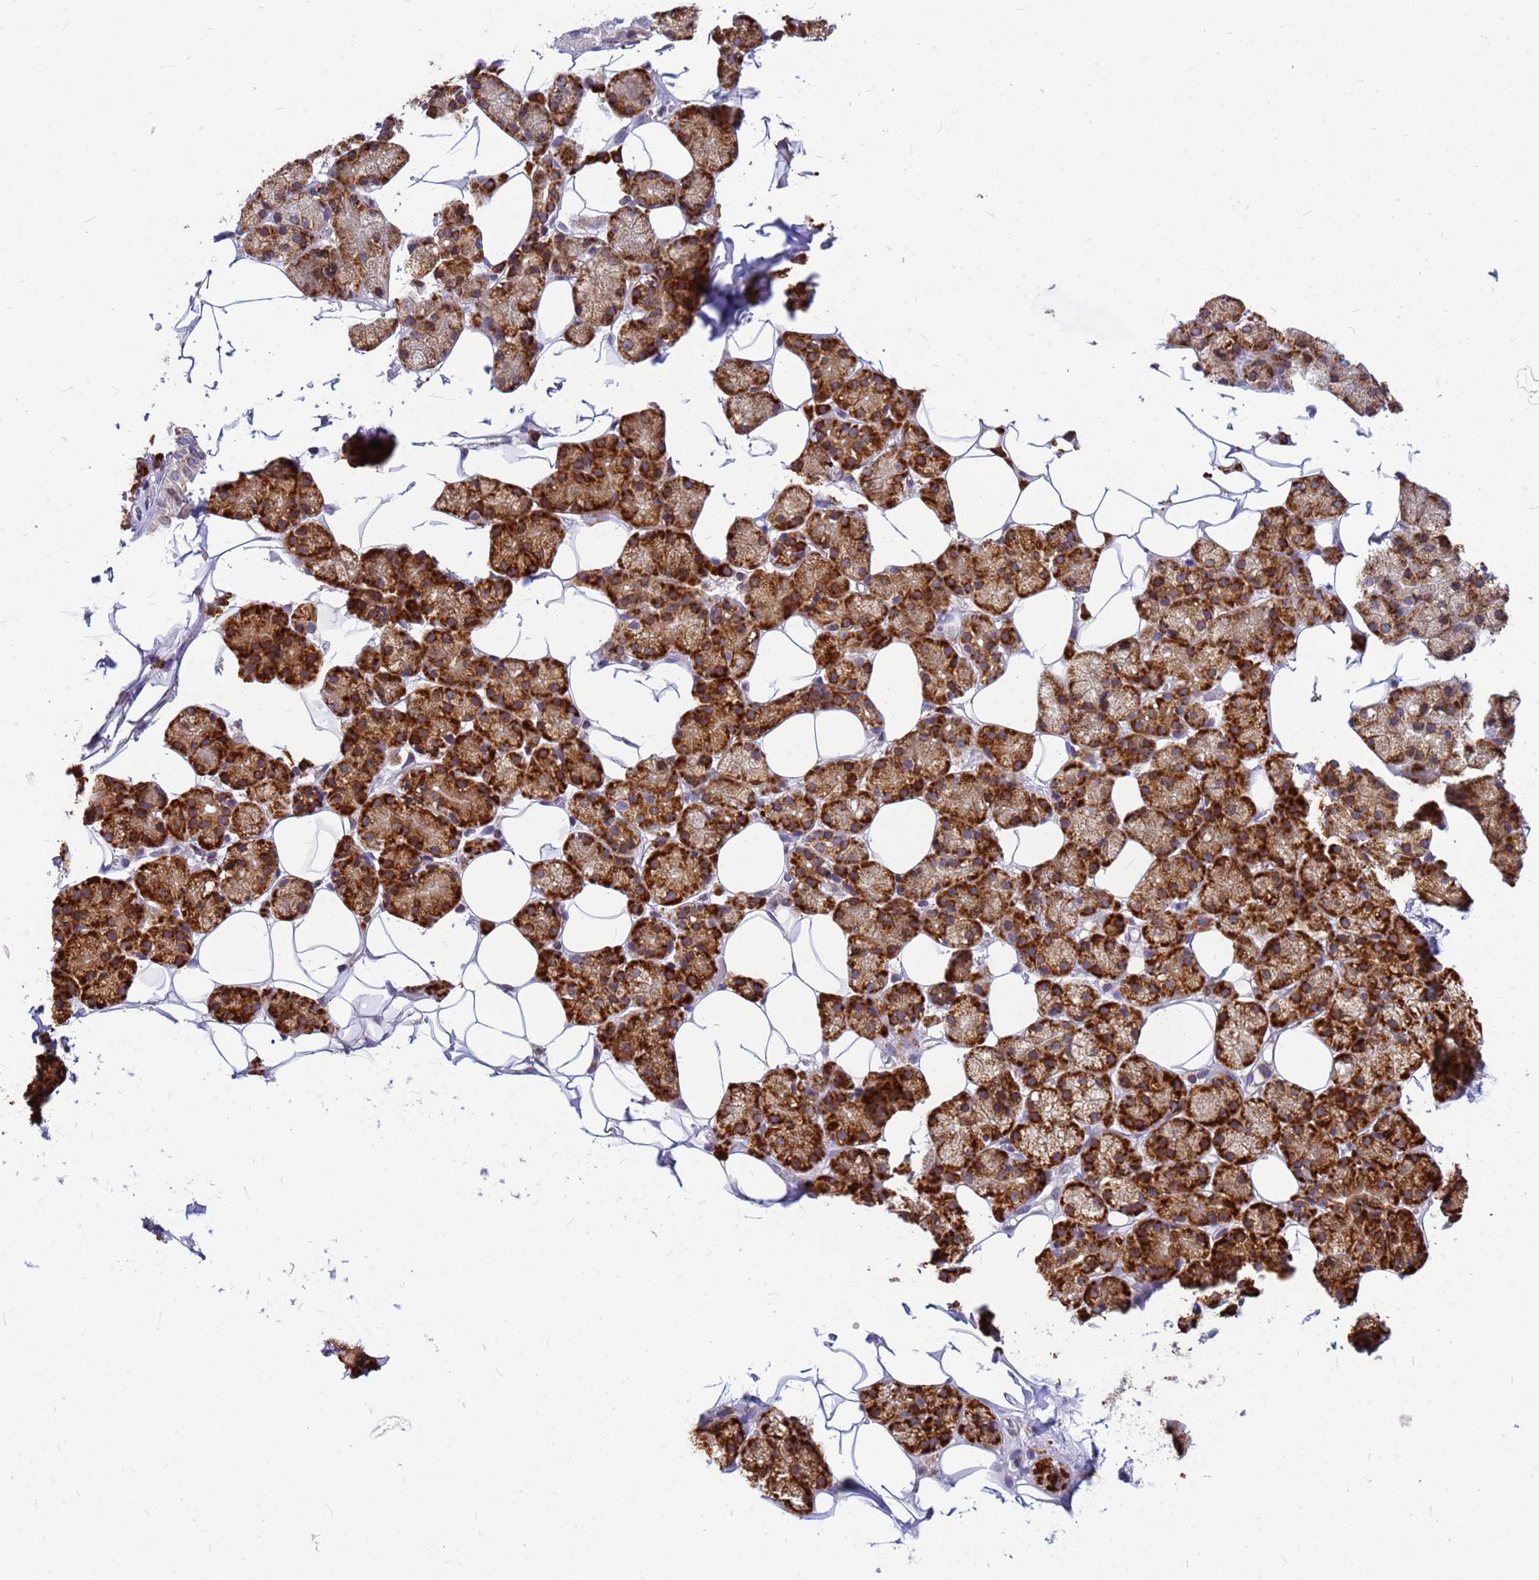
{"staining": {"intensity": "strong", "quantity": ">75%", "location": "cytoplasmic/membranous"}, "tissue": "salivary gland", "cell_type": "Glandular cells", "image_type": "normal", "snomed": [{"axis": "morphology", "description": "Normal tissue, NOS"}, {"axis": "topography", "description": "Salivary gland"}], "caption": "A high amount of strong cytoplasmic/membranous staining is appreciated in about >75% of glandular cells in unremarkable salivary gland.", "gene": "SSR4", "patient": {"sex": "female", "age": 33}}